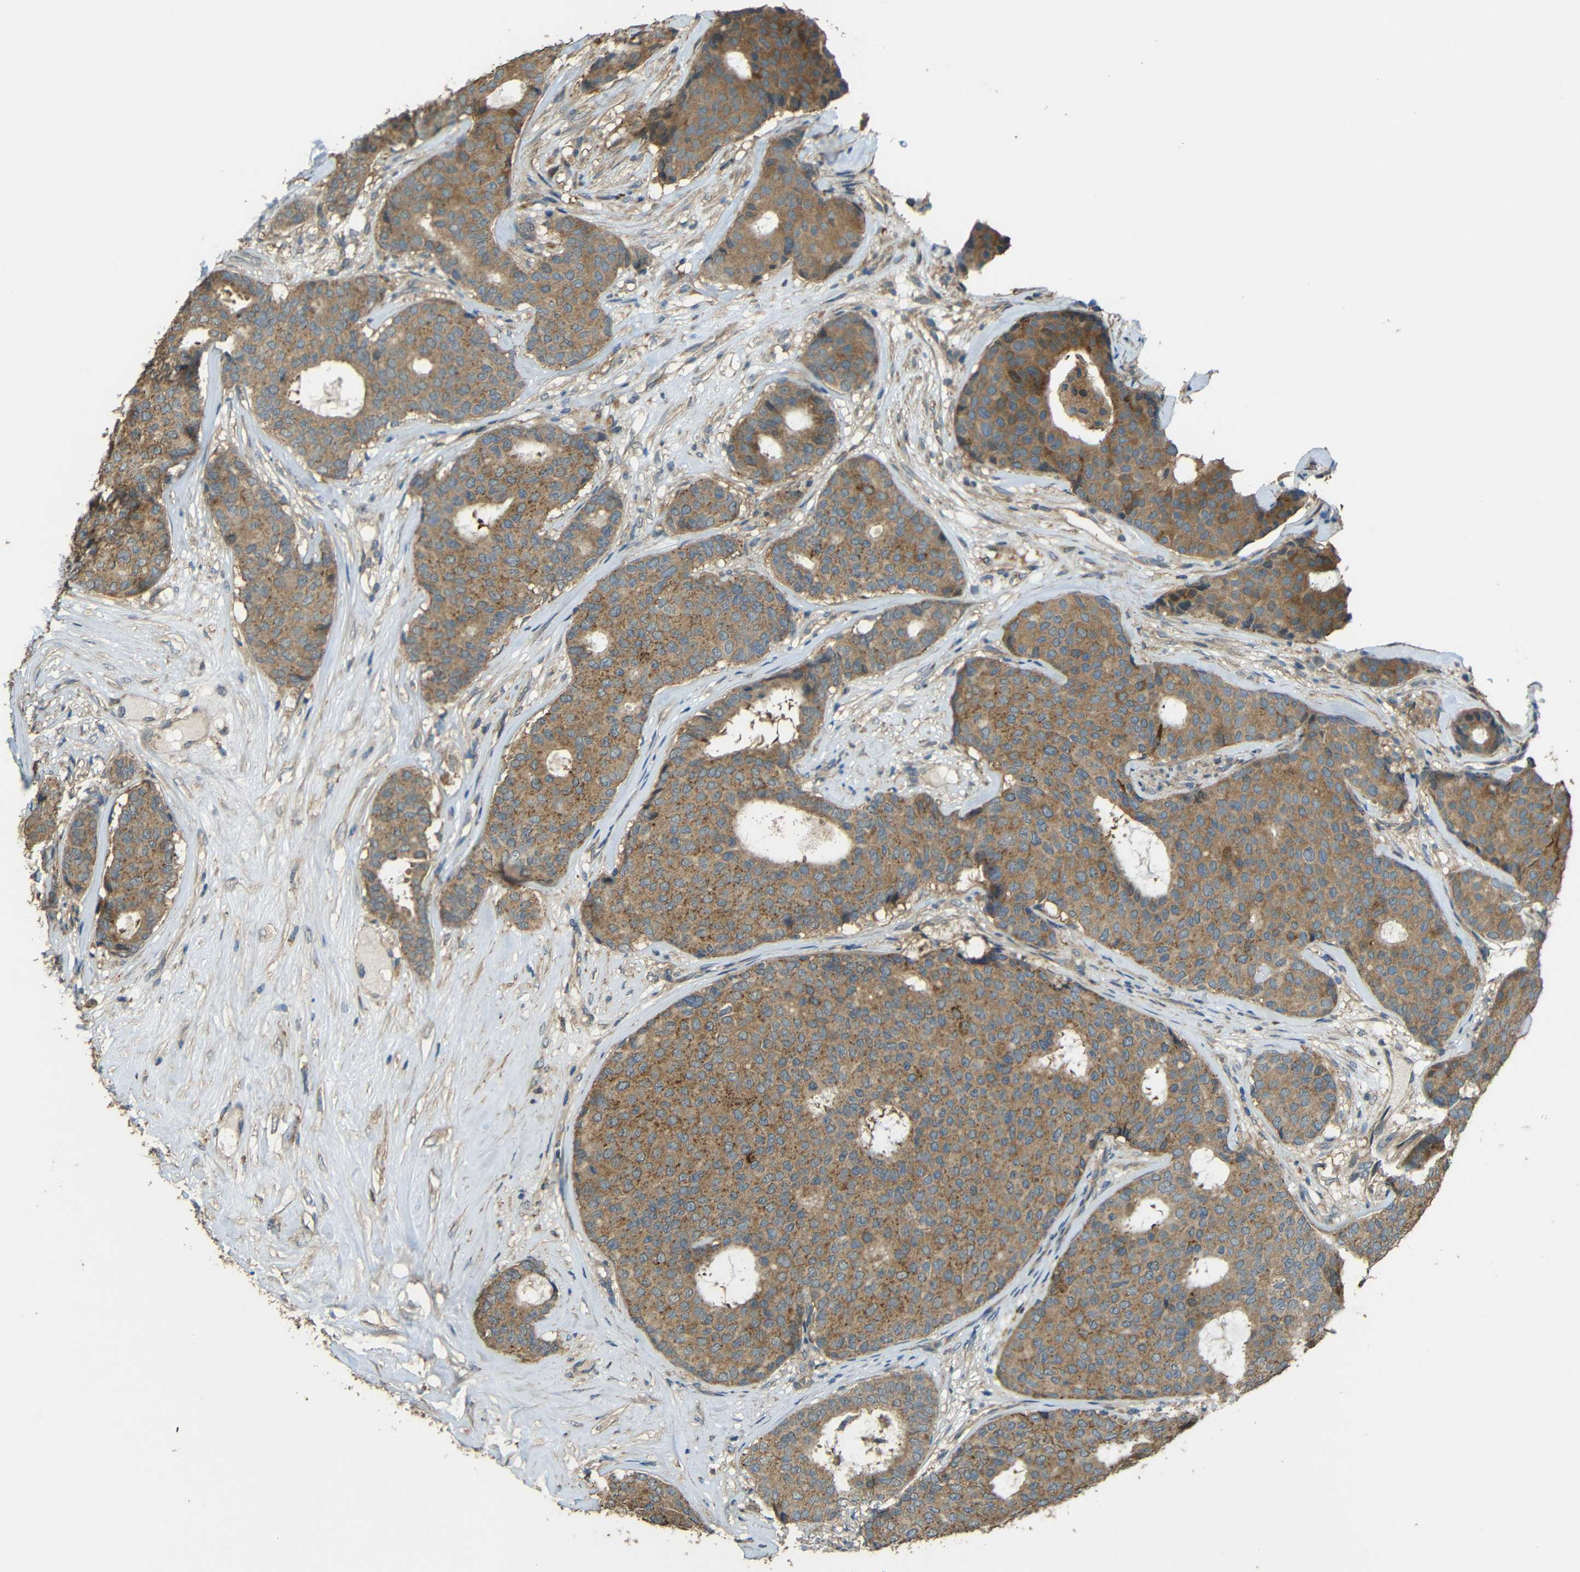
{"staining": {"intensity": "moderate", "quantity": ">75%", "location": "cytoplasmic/membranous"}, "tissue": "breast cancer", "cell_type": "Tumor cells", "image_type": "cancer", "snomed": [{"axis": "morphology", "description": "Duct carcinoma"}, {"axis": "topography", "description": "Breast"}], "caption": "Protein staining demonstrates moderate cytoplasmic/membranous expression in about >75% of tumor cells in infiltrating ductal carcinoma (breast). (Brightfield microscopy of DAB IHC at high magnification).", "gene": "ACACA", "patient": {"sex": "female", "age": 75}}